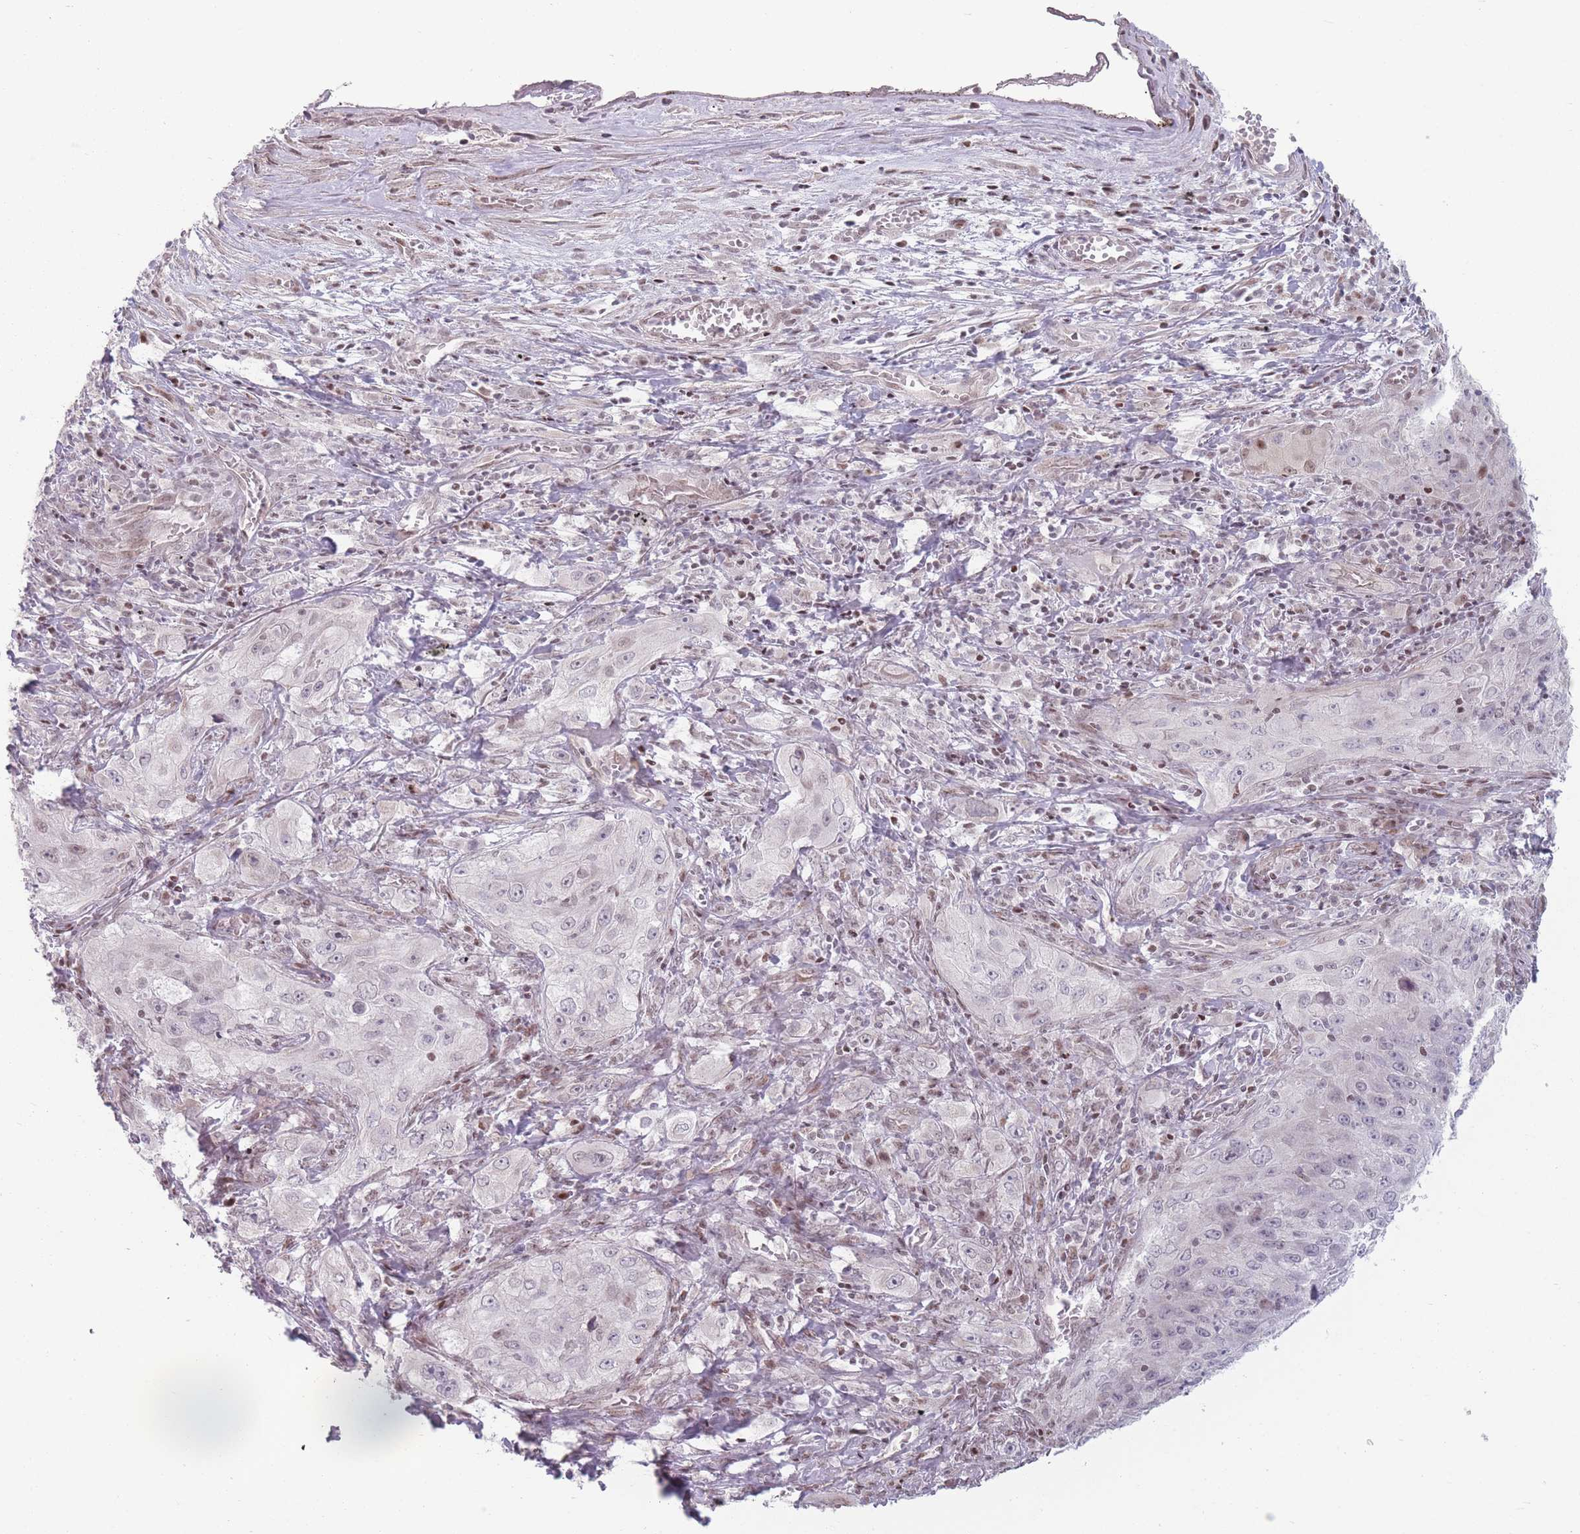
{"staining": {"intensity": "negative", "quantity": "none", "location": "none"}, "tissue": "lung cancer", "cell_type": "Tumor cells", "image_type": "cancer", "snomed": [{"axis": "morphology", "description": "Squamous cell carcinoma, NOS"}, {"axis": "topography", "description": "Lung"}], "caption": "A photomicrograph of human squamous cell carcinoma (lung) is negative for staining in tumor cells.", "gene": "SH3BGRL2", "patient": {"sex": "female", "age": 69}}